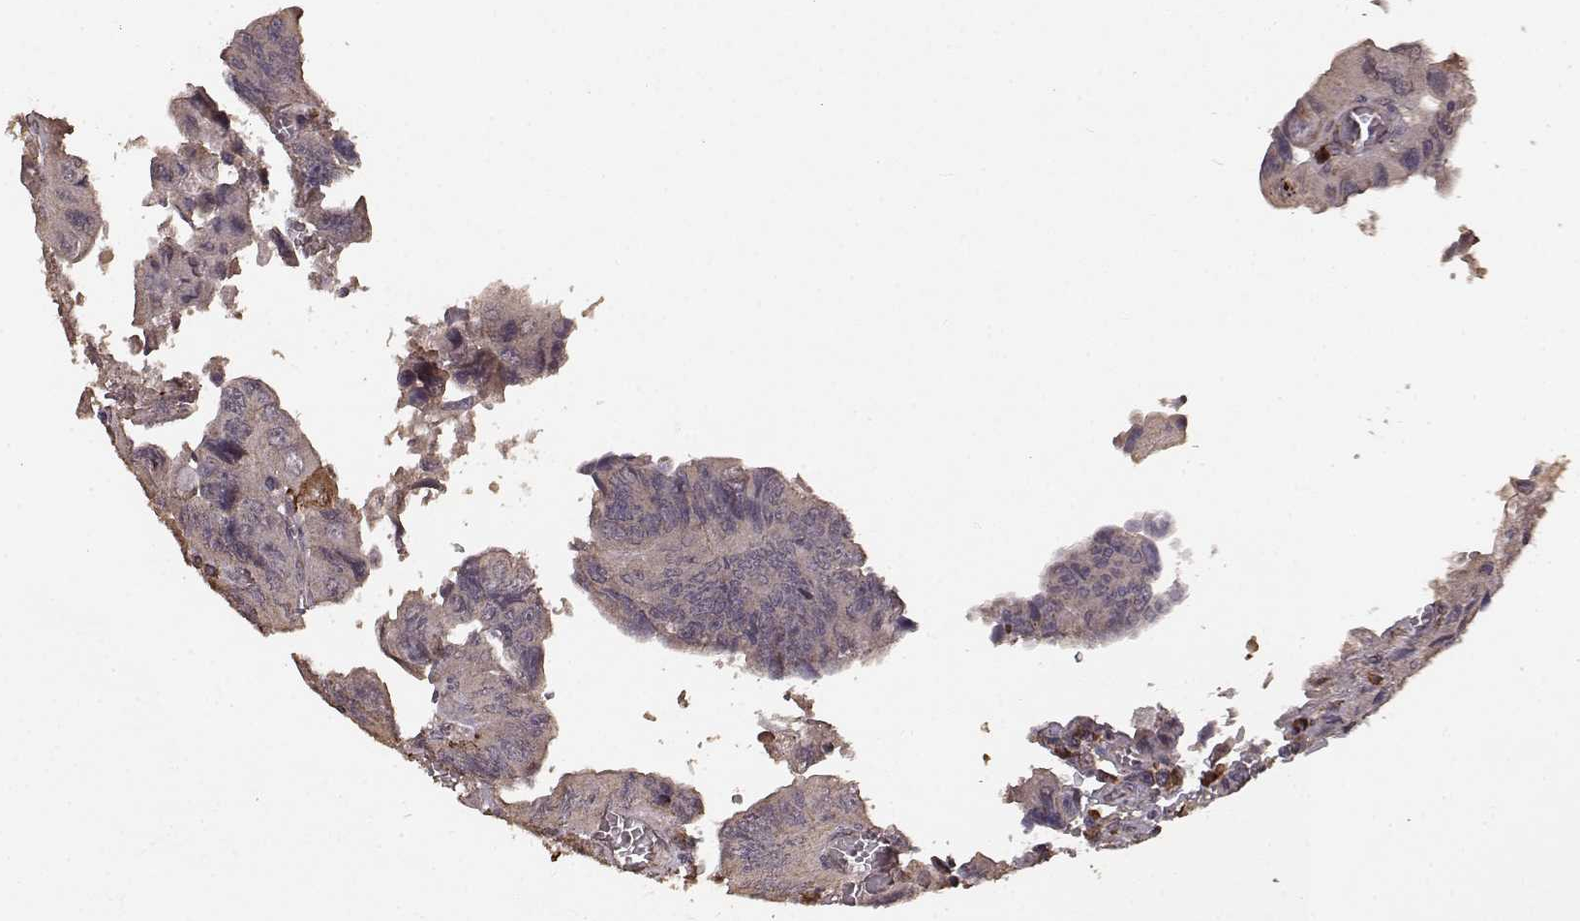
{"staining": {"intensity": "weak", "quantity": "<25%", "location": "cytoplasmic/membranous"}, "tissue": "colorectal cancer", "cell_type": "Tumor cells", "image_type": "cancer", "snomed": [{"axis": "morphology", "description": "Adenocarcinoma, NOS"}, {"axis": "topography", "description": "Colon"}], "caption": "Immunohistochemistry (IHC) image of human colorectal cancer stained for a protein (brown), which displays no positivity in tumor cells. (DAB (3,3'-diaminobenzidine) immunohistochemistry, high magnification).", "gene": "USP15", "patient": {"sex": "female", "age": 84}}